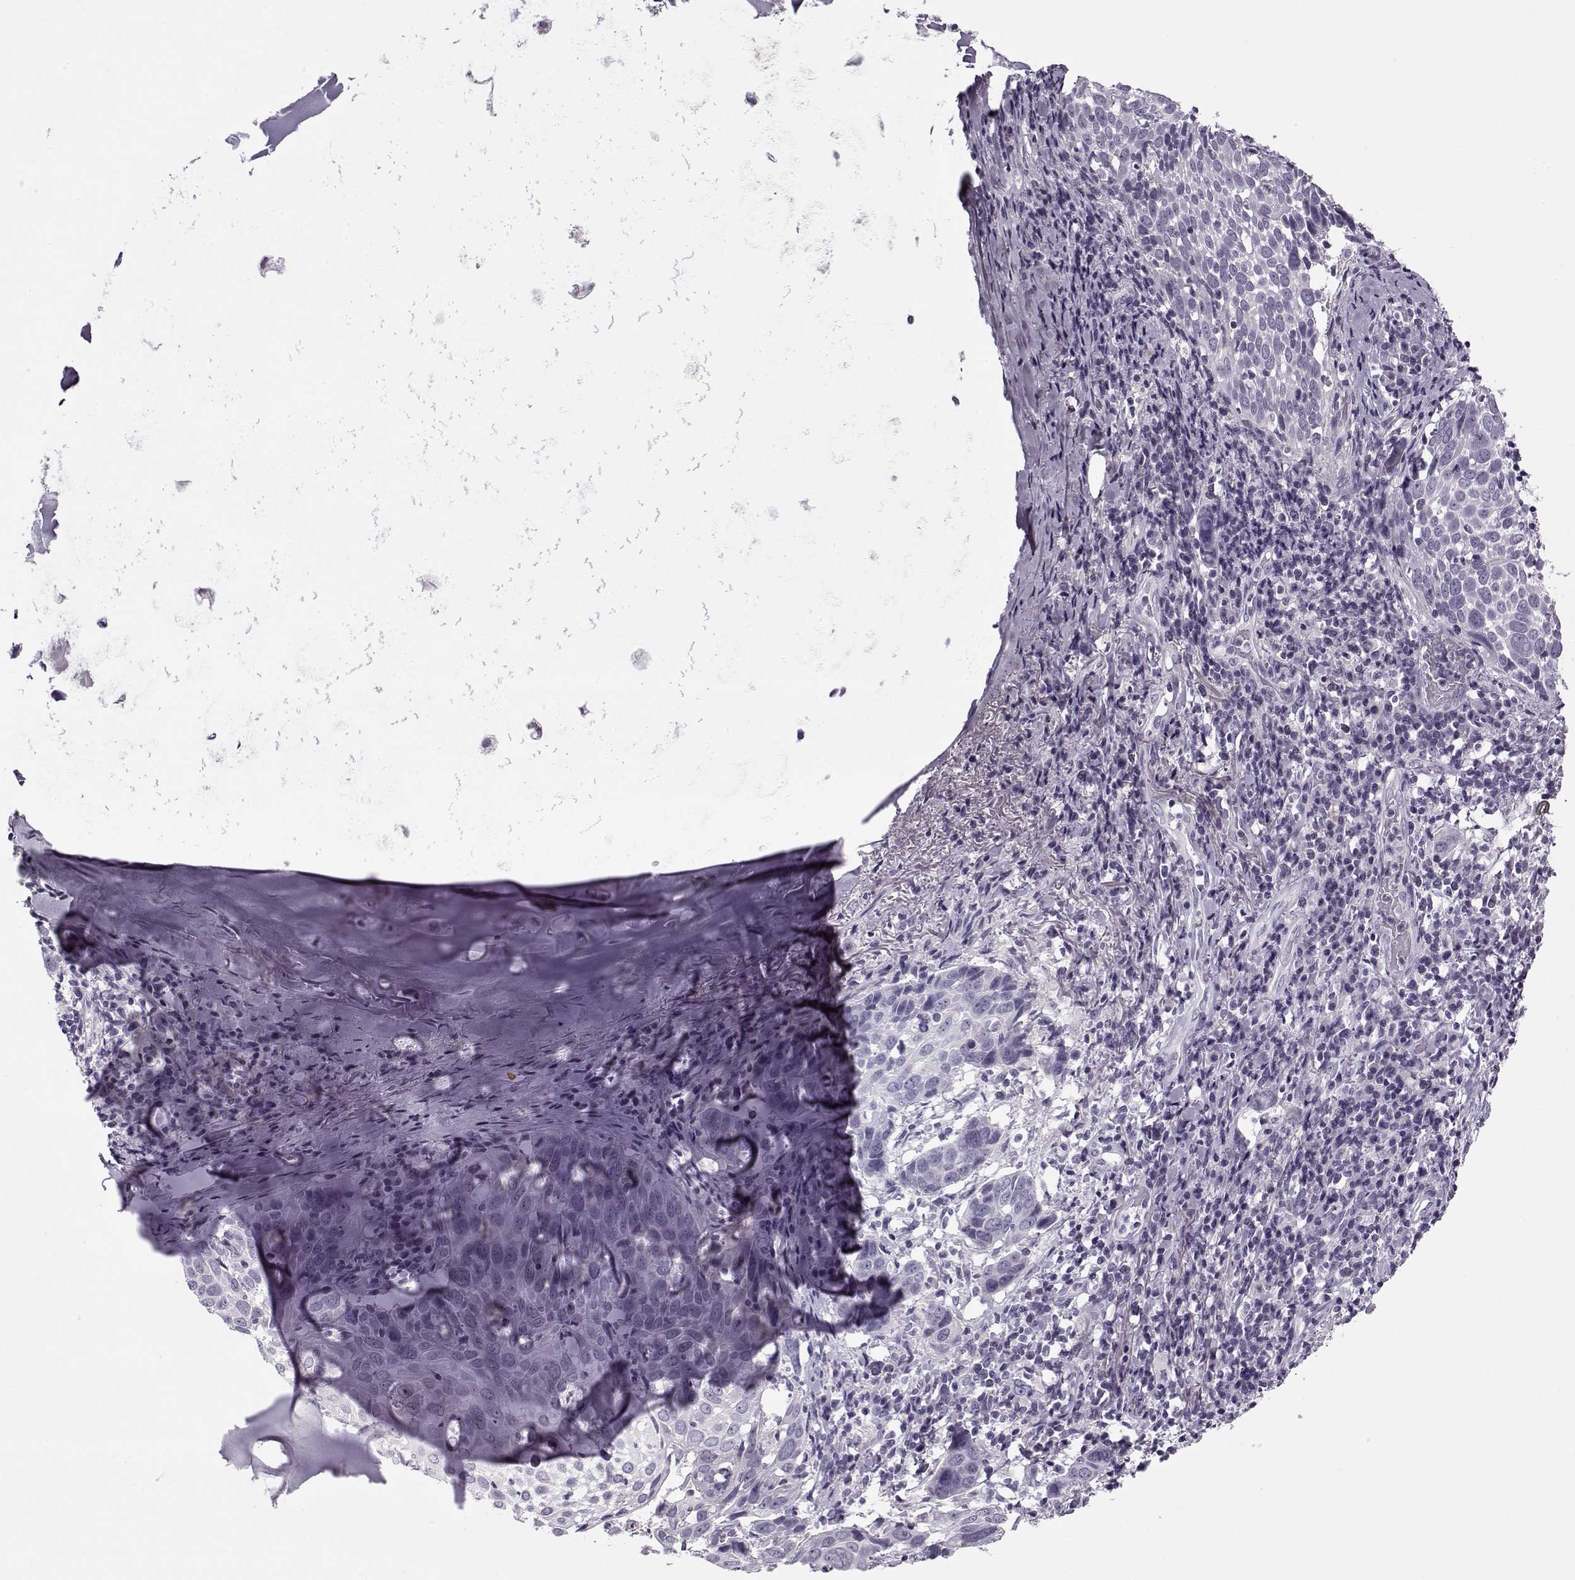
{"staining": {"intensity": "negative", "quantity": "none", "location": "none"}, "tissue": "lung cancer", "cell_type": "Tumor cells", "image_type": "cancer", "snomed": [{"axis": "morphology", "description": "Squamous cell carcinoma, NOS"}, {"axis": "topography", "description": "Lung"}], "caption": "Human squamous cell carcinoma (lung) stained for a protein using immunohistochemistry (IHC) reveals no expression in tumor cells.", "gene": "PNMT", "patient": {"sex": "male", "age": 57}}